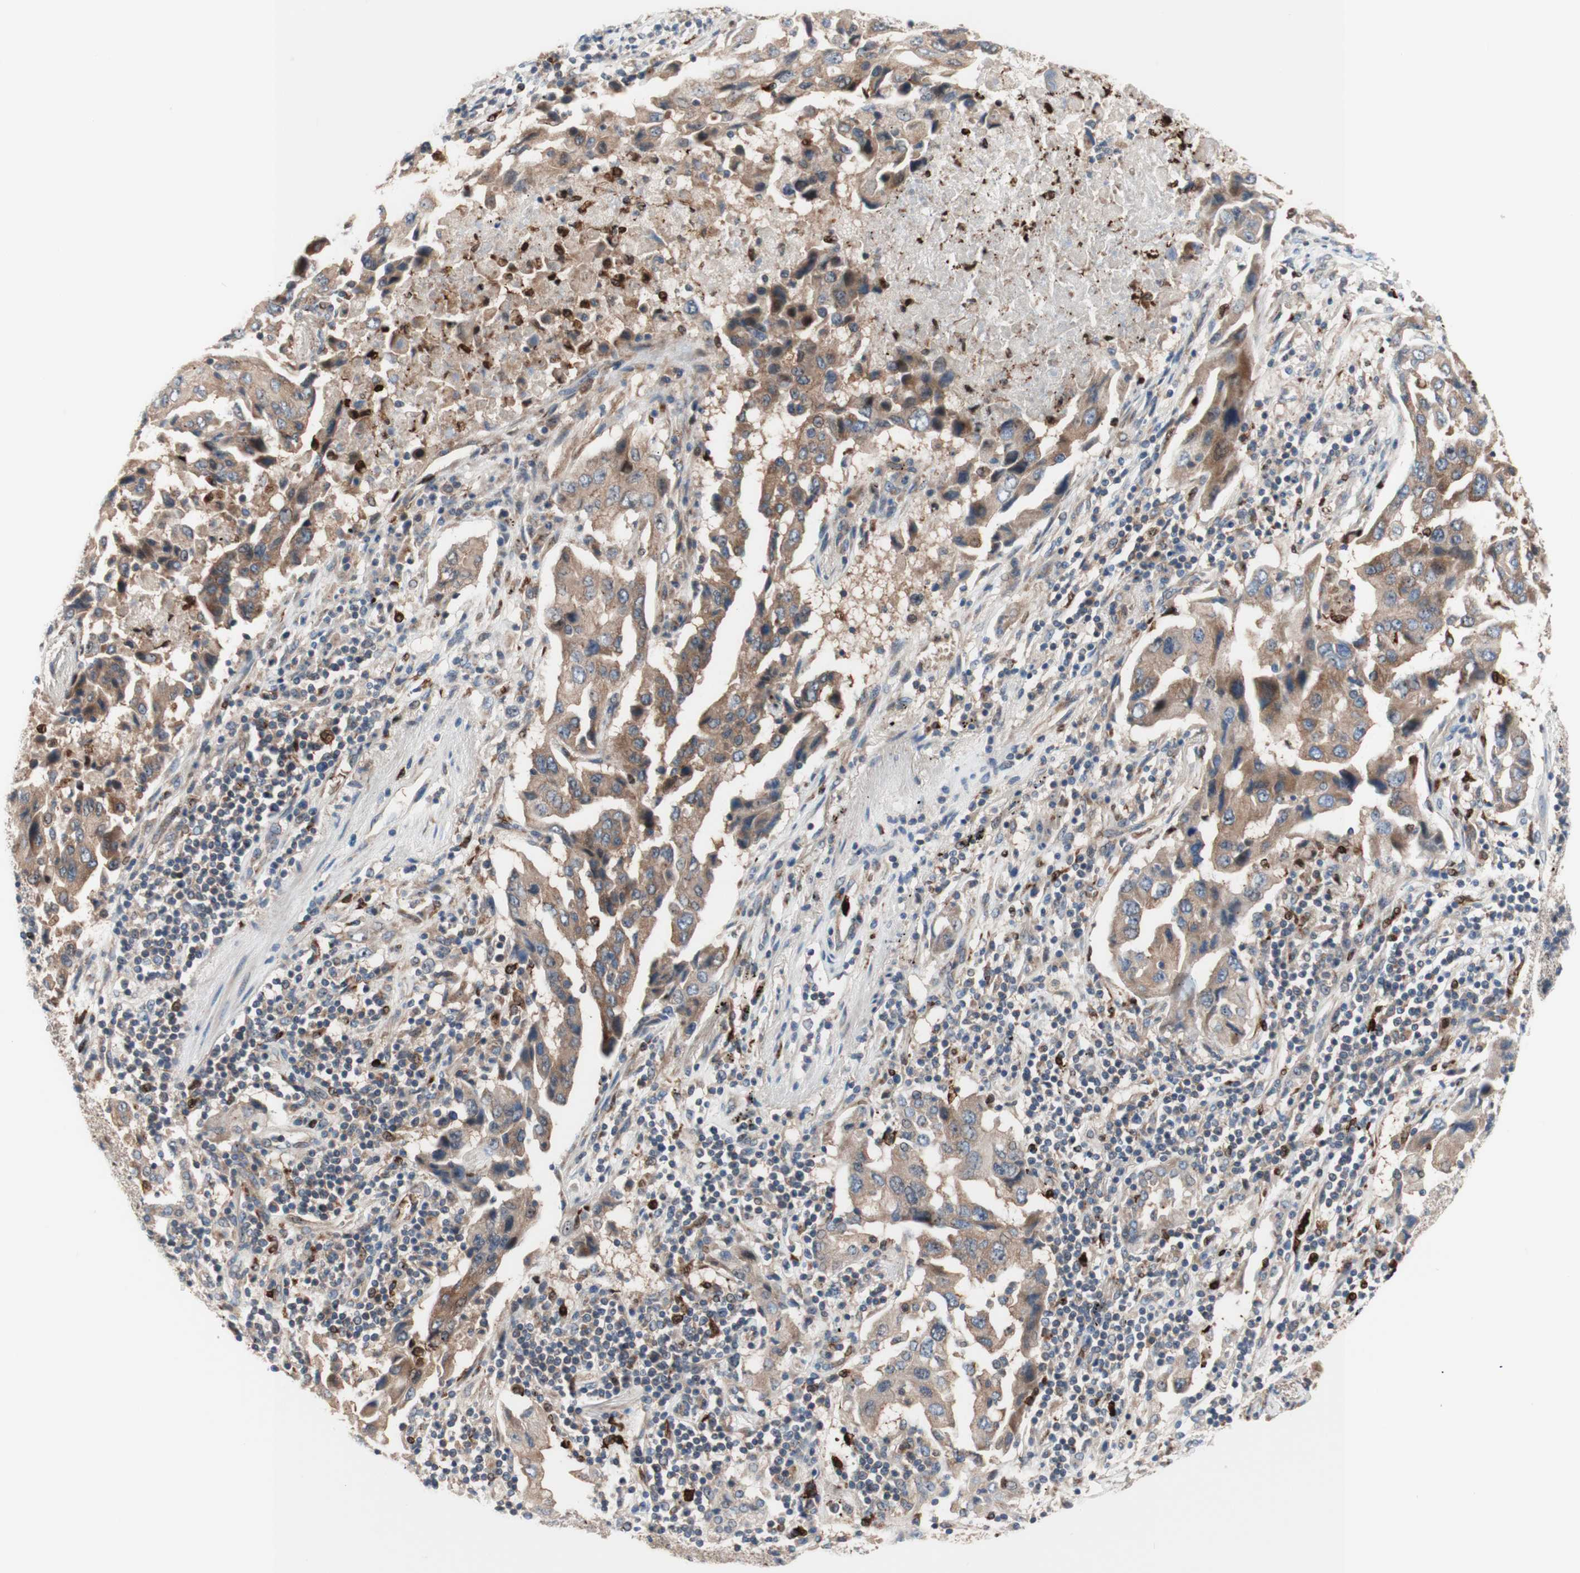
{"staining": {"intensity": "moderate", "quantity": ">75%", "location": "cytoplasmic/membranous"}, "tissue": "lung cancer", "cell_type": "Tumor cells", "image_type": "cancer", "snomed": [{"axis": "morphology", "description": "Adenocarcinoma, NOS"}, {"axis": "topography", "description": "Lung"}], "caption": "This image exhibits lung adenocarcinoma stained with IHC to label a protein in brown. The cytoplasmic/membranous of tumor cells show moderate positivity for the protein. Nuclei are counter-stained blue.", "gene": "USP9X", "patient": {"sex": "female", "age": 65}}